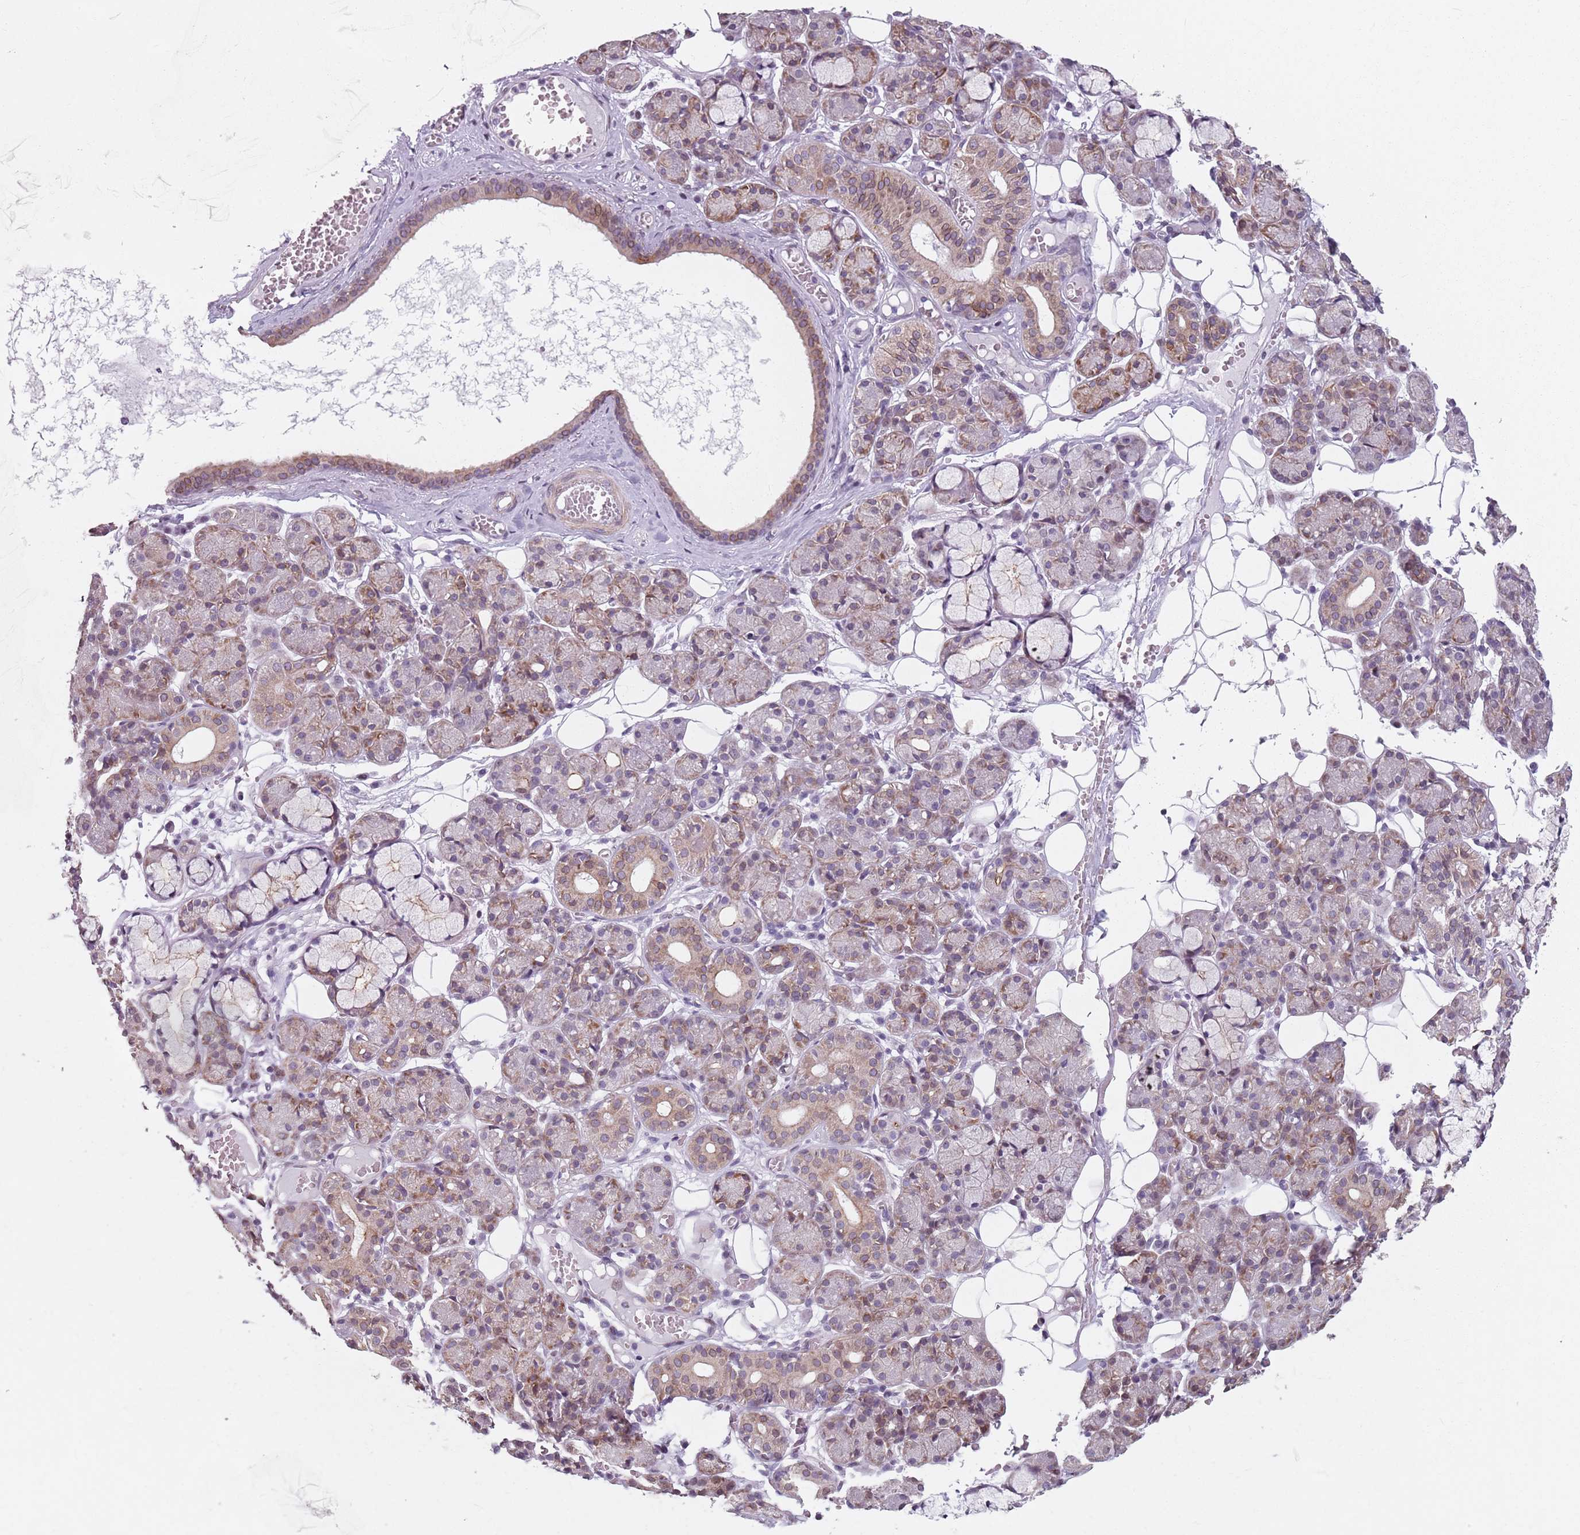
{"staining": {"intensity": "weak", "quantity": "25%-75%", "location": "cytoplasmic/membranous"}, "tissue": "salivary gland", "cell_type": "Glandular cells", "image_type": "normal", "snomed": [{"axis": "morphology", "description": "Normal tissue, NOS"}, {"axis": "topography", "description": "Salivary gland"}], "caption": "Immunohistochemical staining of benign salivary gland shows weak cytoplasmic/membranous protein positivity in about 25%-75% of glandular cells.", "gene": "TMC4", "patient": {"sex": "male", "age": 63}}